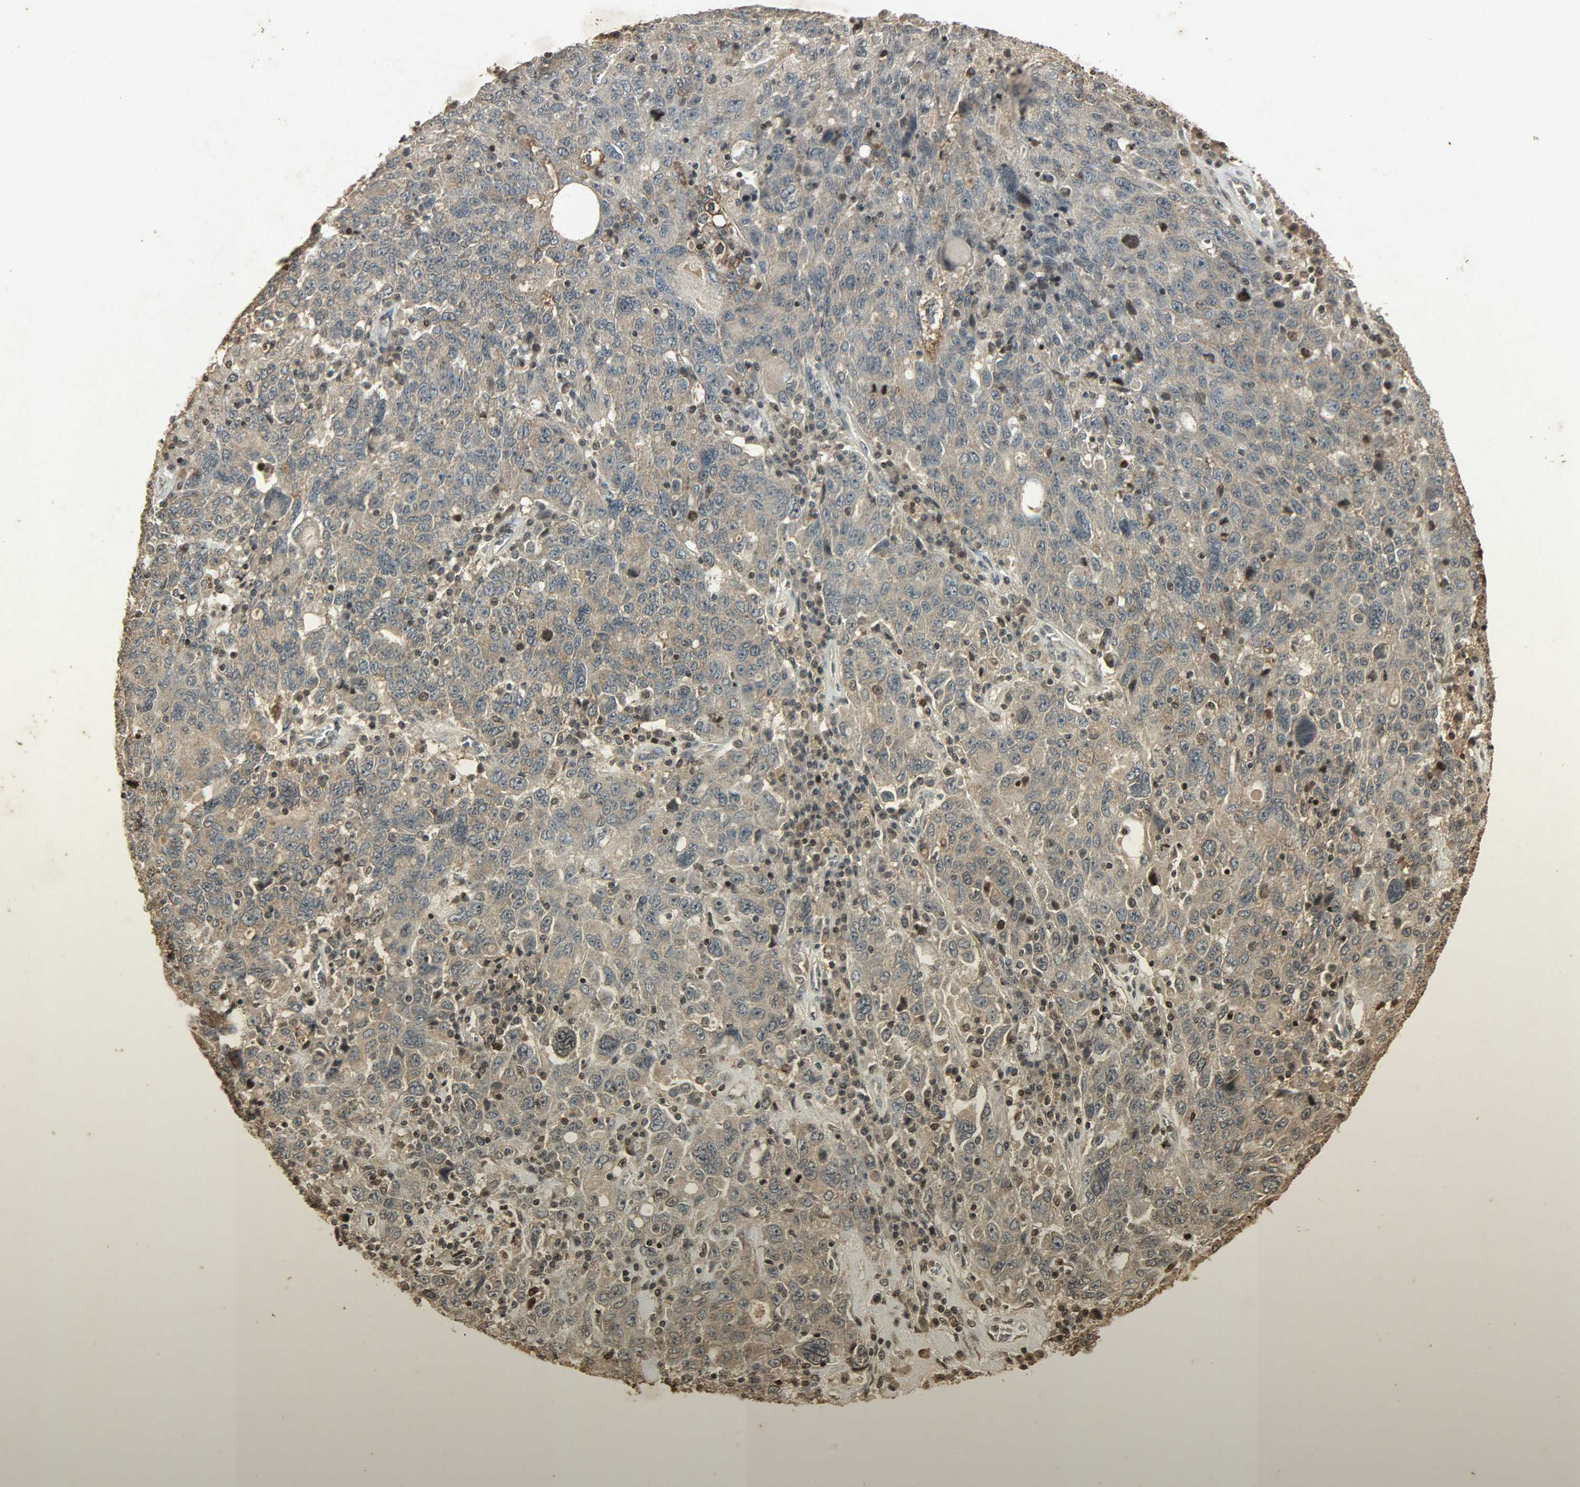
{"staining": {"intensity": "weak", "quantity": ">75%", "location": "cytoplasmic/membranous,nuclear"}, "tissue": "ovarian cancer", "cell_type": "Tumor cells", "image_type": "cancer", "snomed": [{"axis": "morphology", "description": "Carcinoma, endometroid"}, {"axis": "topography", "description": "Ovary"}], "caption": "A brown stain shows weak cytoplasmic/membranous and nuclear staining of a protein in human ovarian cancer (endometroid carcinoma) tumor cells. The protein of interest is shown in brown color, while the nuclei are stained blue.", "gene": "PPP3R1", "patient": {"sex": "female", "age": 62}}